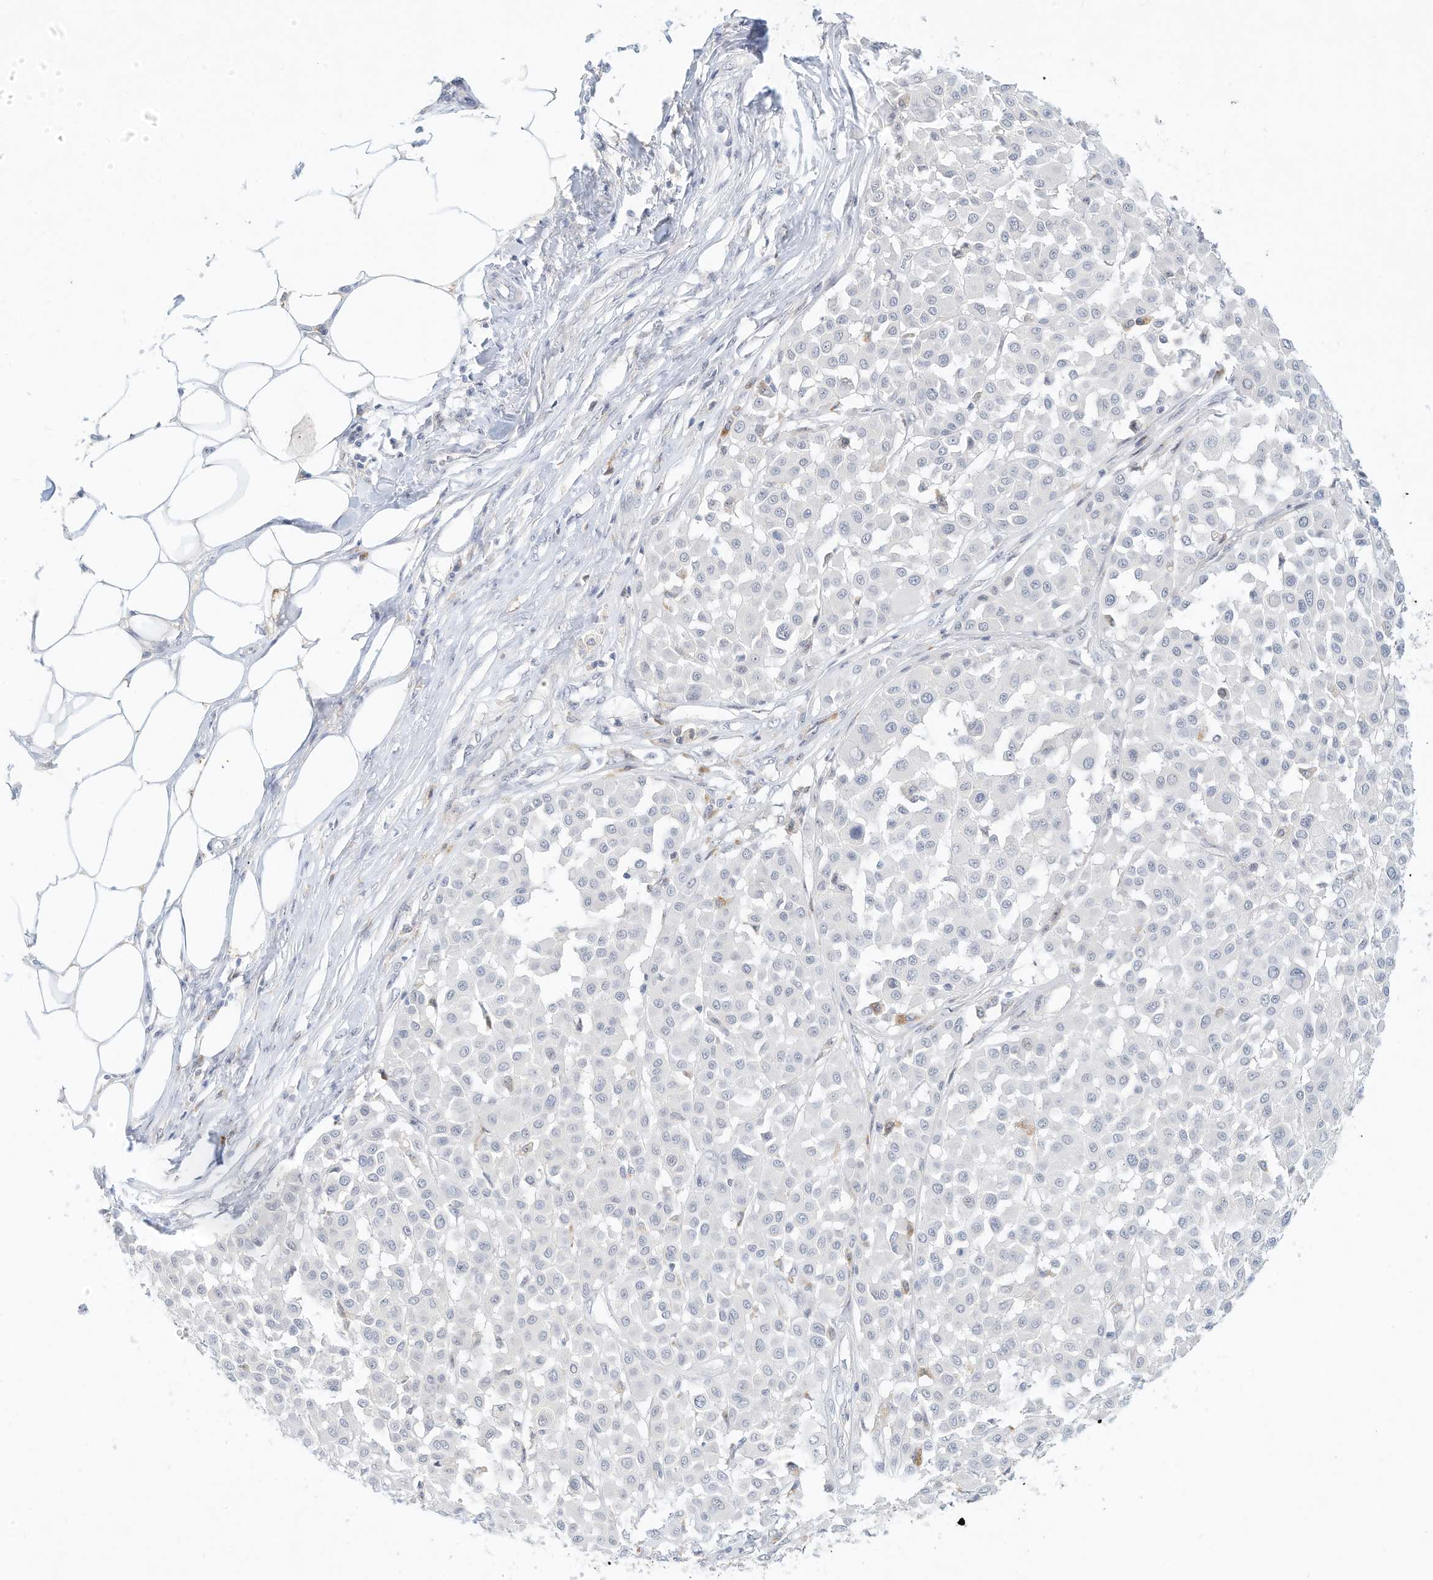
{"staining": {"intensity": "negative", "quantity": "none", "location": "none"}, "tissue": "melanoma", "cell_type": "Tumor cells", "image_type": "cancer", "snomed": [{"axis": "morphology", "description": "Malignant melanoma, Metastatic site"}, {"axis": "topography", "description": "Soft tissue"}], "caption": "DAB immunohistochemical staining of human melanoma exhibits no significant positivity in tumor cells.", "gene": "PAK6", "patient": {"sex": "male", "age": 41}}